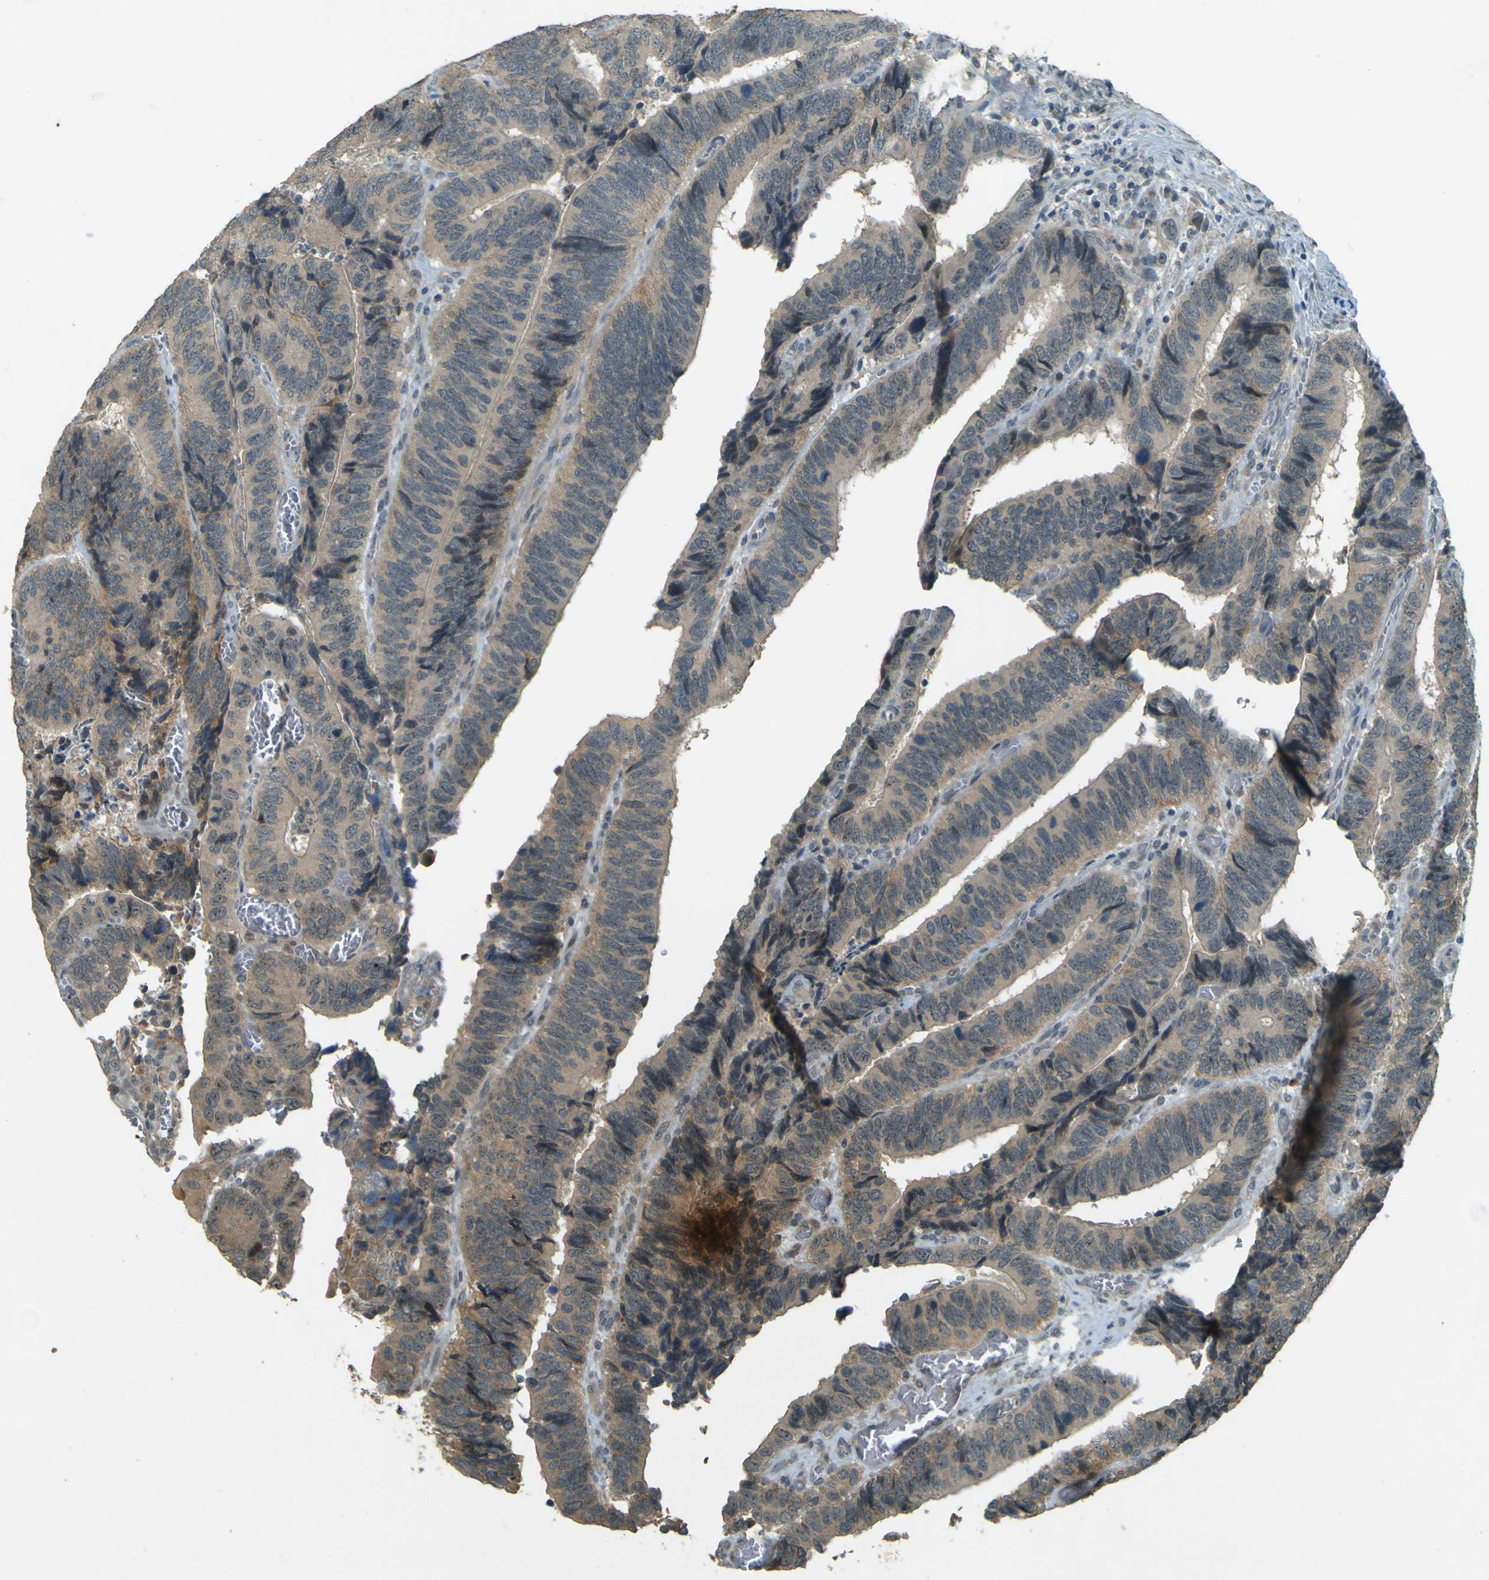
{"staining": {"intensity": "weak", "quantity": ">75%", "location": "cytoplasmic/membranous"}, "tissue": "colorectal cancer", "cell_type": "Tumor cells", "image_type": "cancer", "snomed": [{"axis": "morphology", "description": "Adenocarcinoma, NOS"}, {"axis": "topography", "description": "Colon"}], "caption": "About >75% of tumor cells in colorectal cancer (adenocarcinoma) display weak cytoplasmic/membranous protein expression as visualized by brown immunohistochemical staining.", "gene": "MPDZ", "patient": {"sex": "male", "age": 72}}